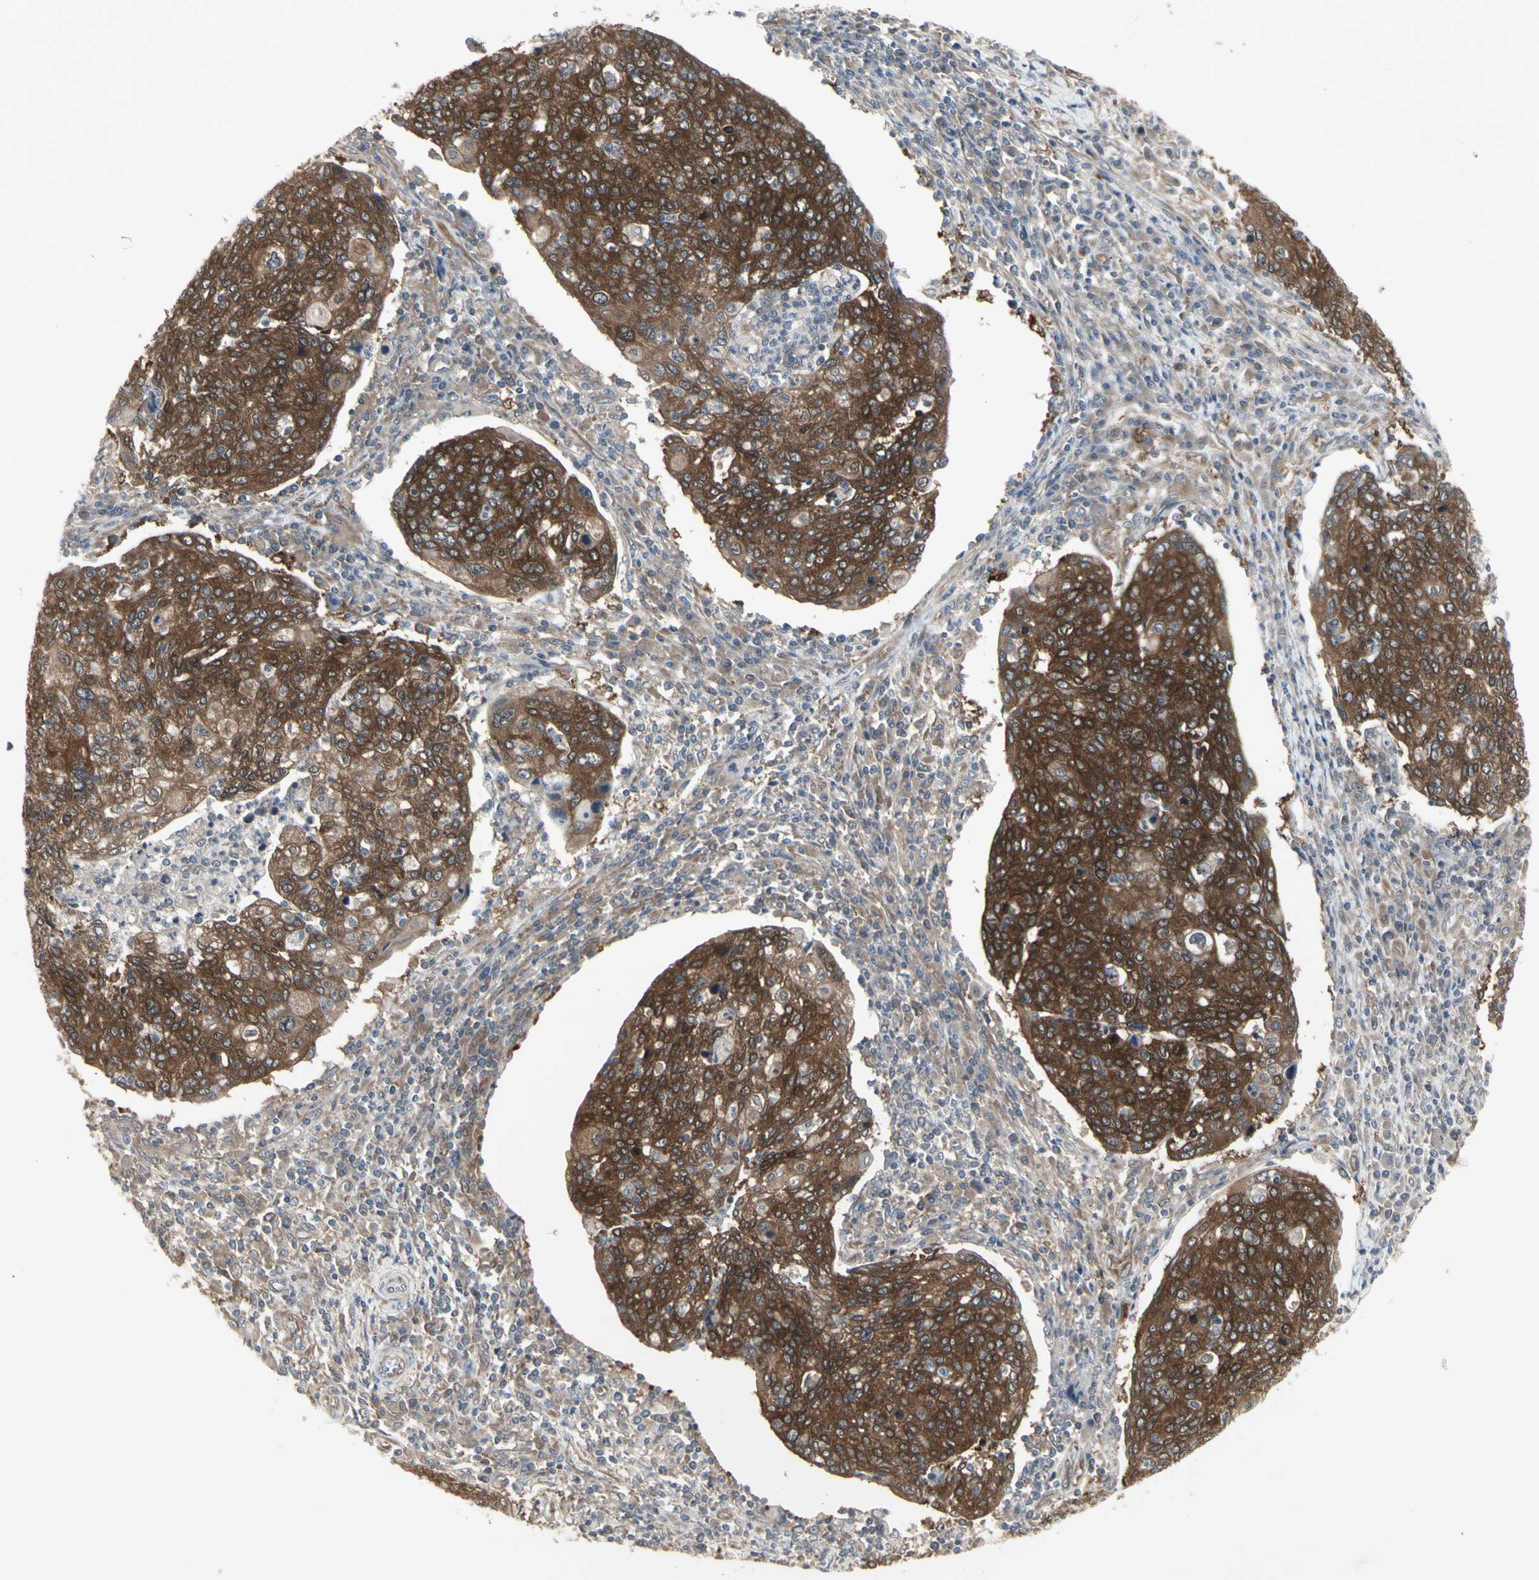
{"staining": {"intensity": "strong", "quantity": ">75%", "location": "cytoplasmic/membranous"}, "tissue": "cervical cancer", "cell_type": "Tumor cells", "image_type": "cancer", "snomed": [{"axis": "morphology", "description": "Squamous cell carcinoma, NOS"}, {"axis": "topography", "description": "Cervix"}], "caption": "Protein analysis of cervical squamous cell carcinoma tissue exhibits strong cytoplasmic/membranous positivity in approximately >75% of tumor cells. (Brightfield microscopy of DAB IHC at high magnification).", "gene": "CHURC1-FNTB", "patient": {"sex": "female", "age": 40}}